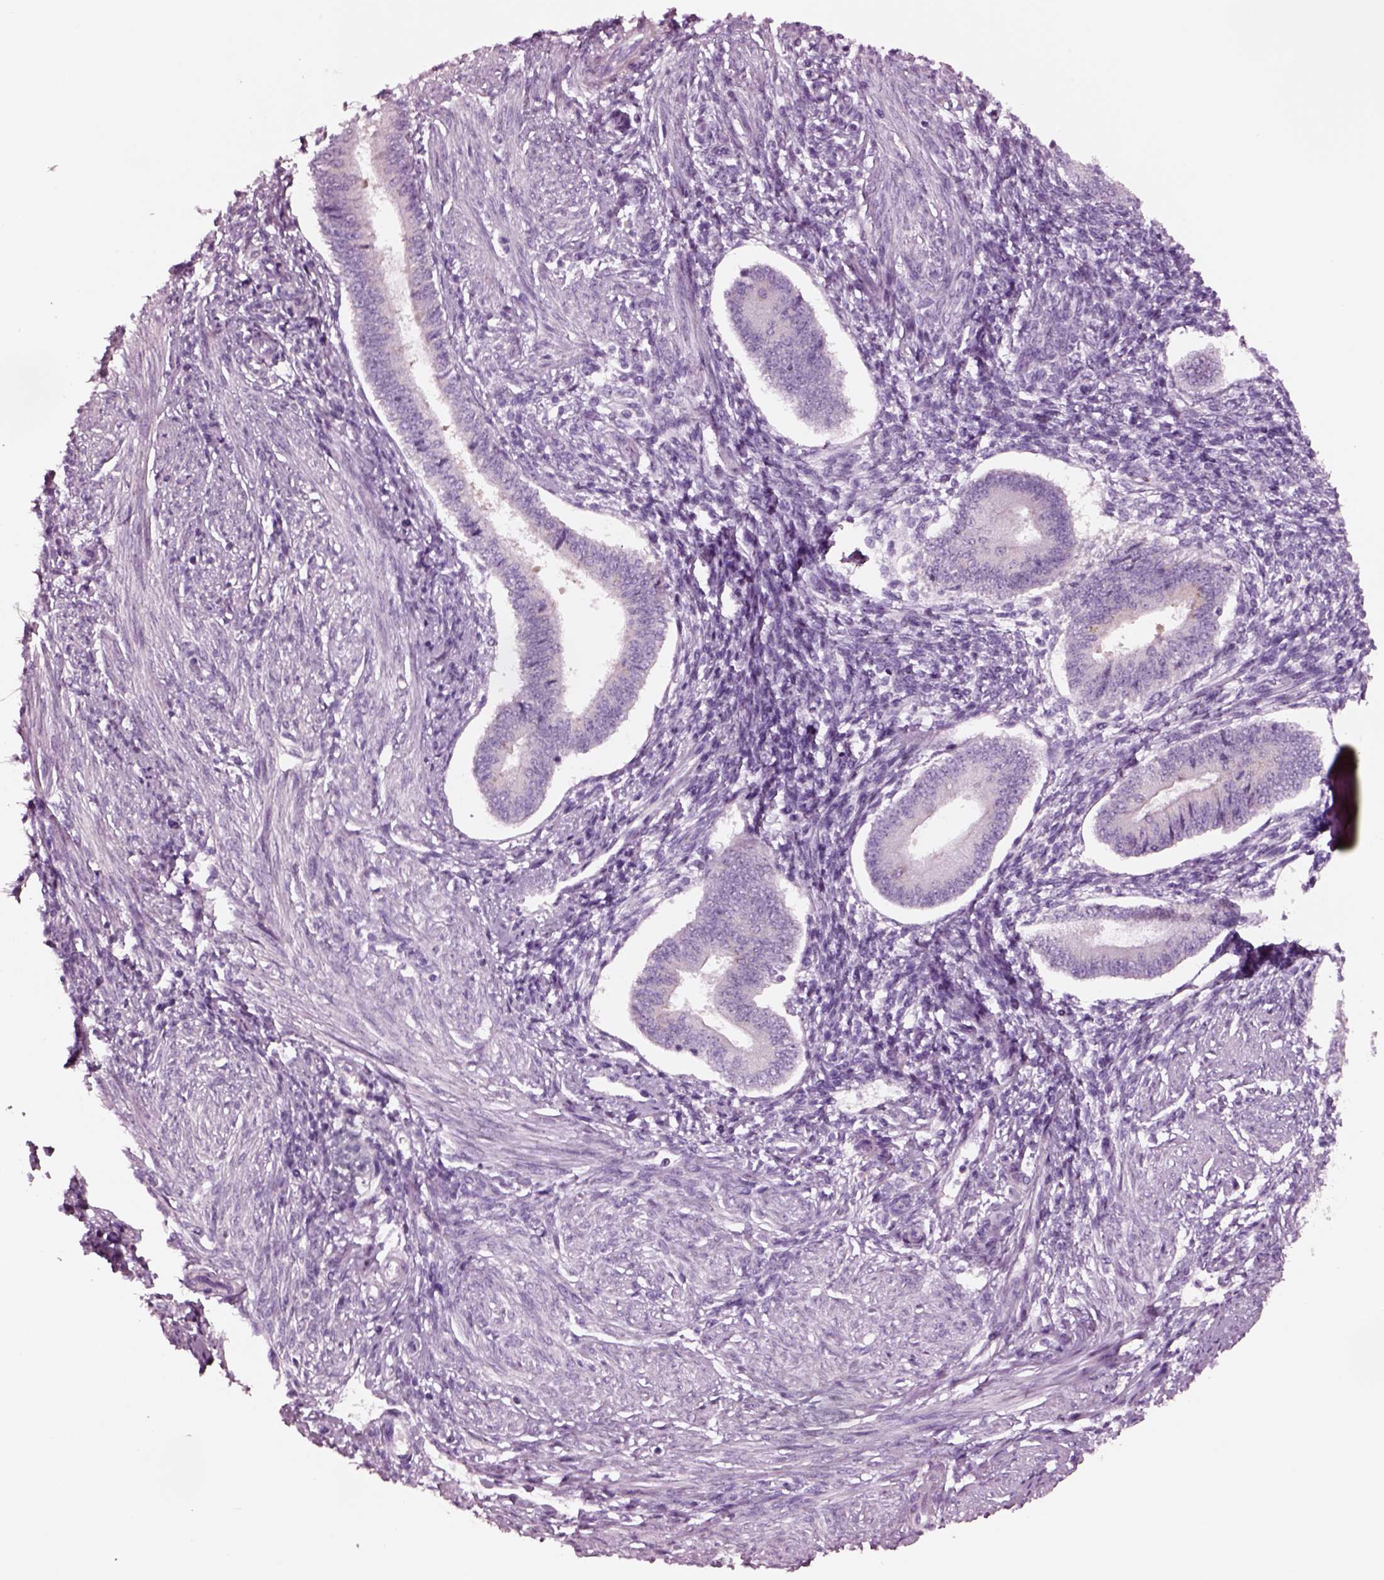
{"staining": {"intensity": "negative", "quantity": "none", "location": "none"}, "tissue": "endometrium", "cell_type": "Cells in endometrial stroma", "image_type": "normal", "snomed": [{"axis": "morphology", "description": "Normal tissue, NOS"}, {"axis": "topography", "description": "Endometrium"}], "caption": "The histopathology image displays no significant positivity in cells in endometrial stroma of endometrium. (DAB immunohistochemistry with hematoxylin counter stain).", "gene": "NMRK2", "patient": {"sex": "female", "age": 42}}